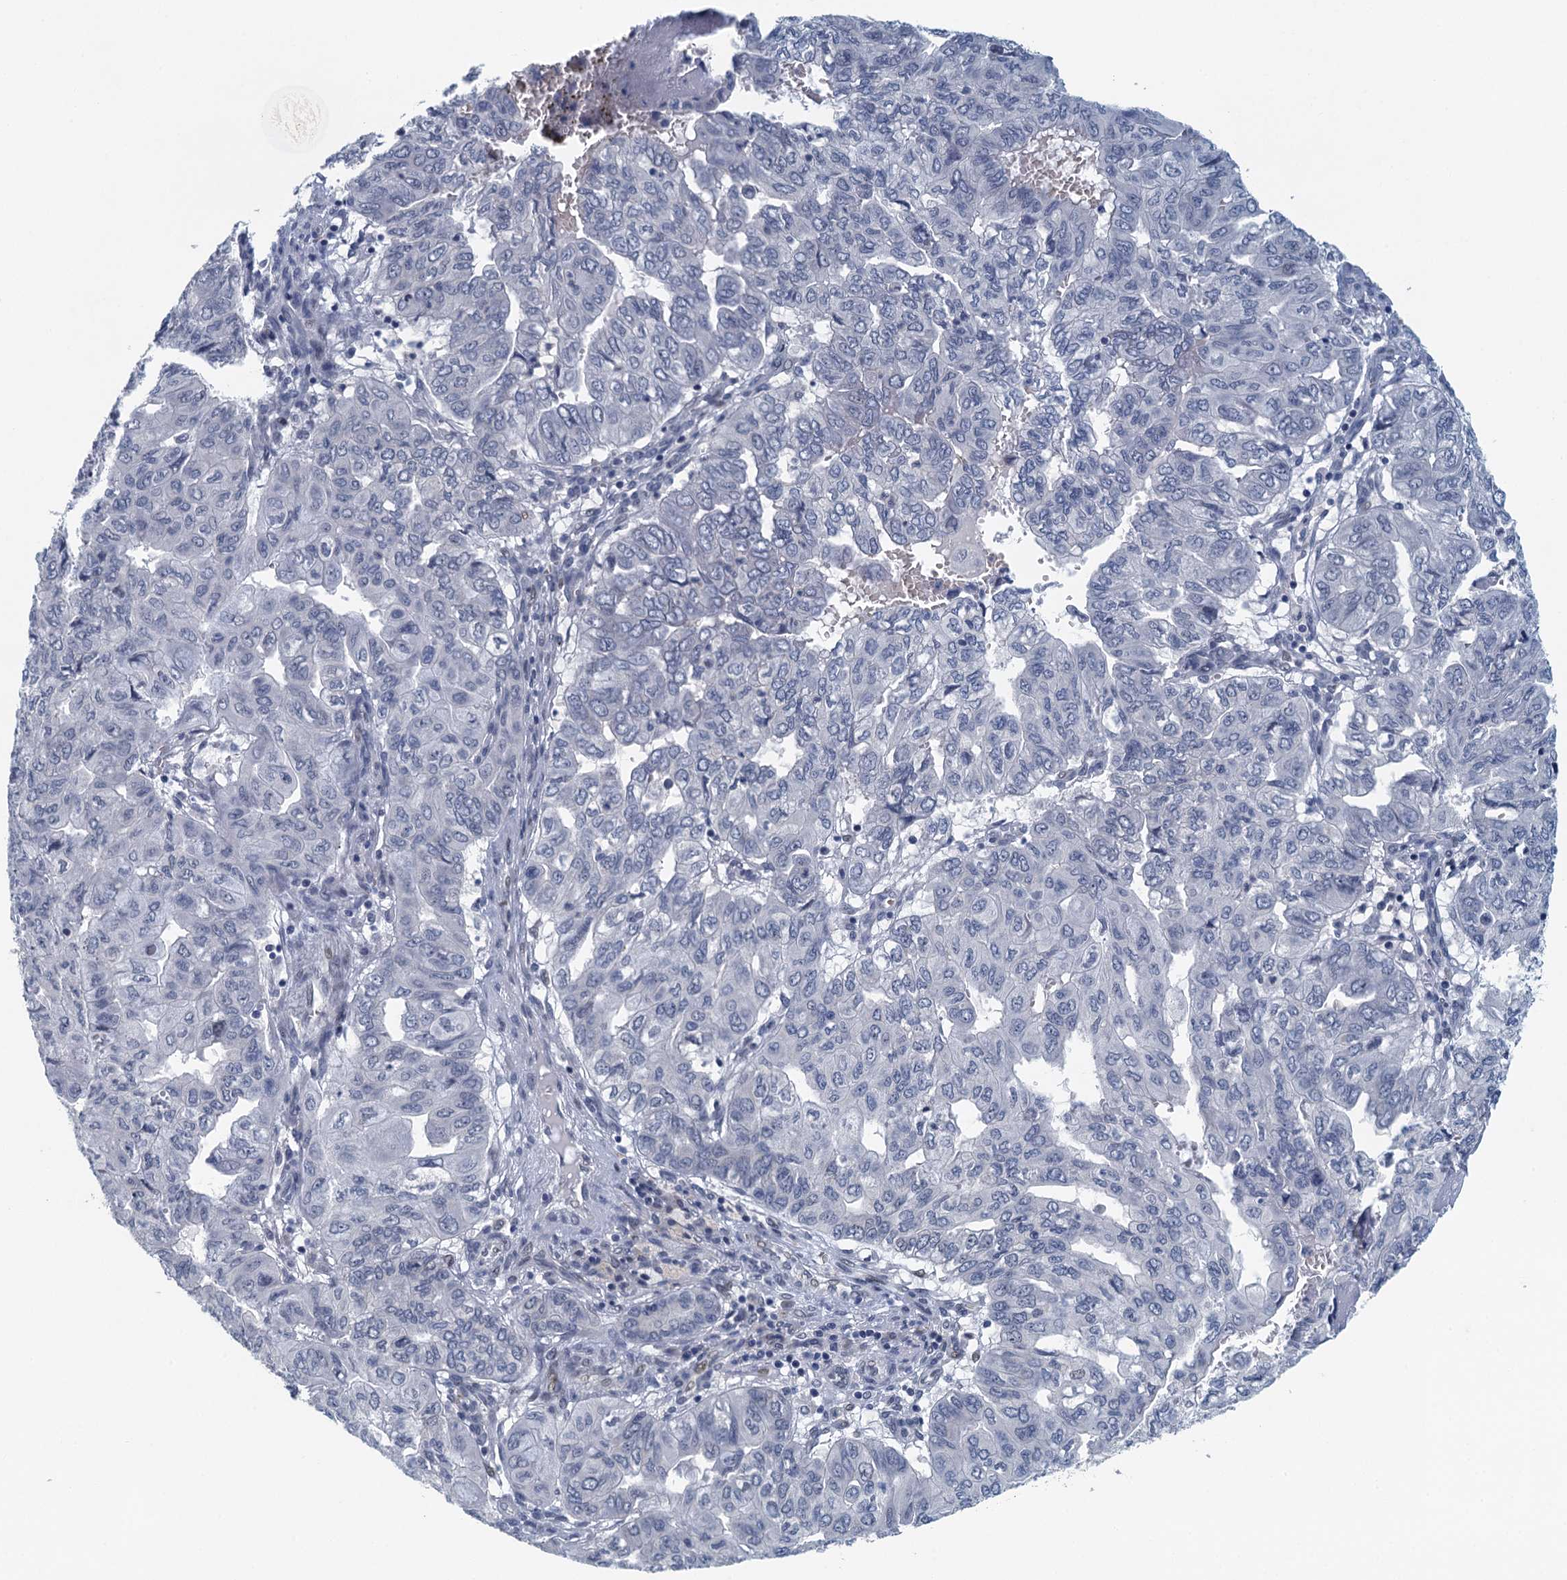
{"staining": {"intensity": "negative", "quantity": "none", "location": "none"}, "tissue": "pancreatic cancer", "cell_type": "Tumor cells", "image_type": "cancer", "snomed": [{"axis": "morphology", "description": "Adenocarcinoma, NOS"}, {"axis": "topography", "description": "Pancreas"}], "caption": "DAB immunohistochemical staining of pancreatic cancer exhibits no significant expression in tumor cells. (Brightfield microscopy of DAB (3,3'-diaminobenzidine) immunohistochemistry (IHC) at high magnification).", "gene": "TTLL9", "patient": {"sex": "male", "age": 51}}